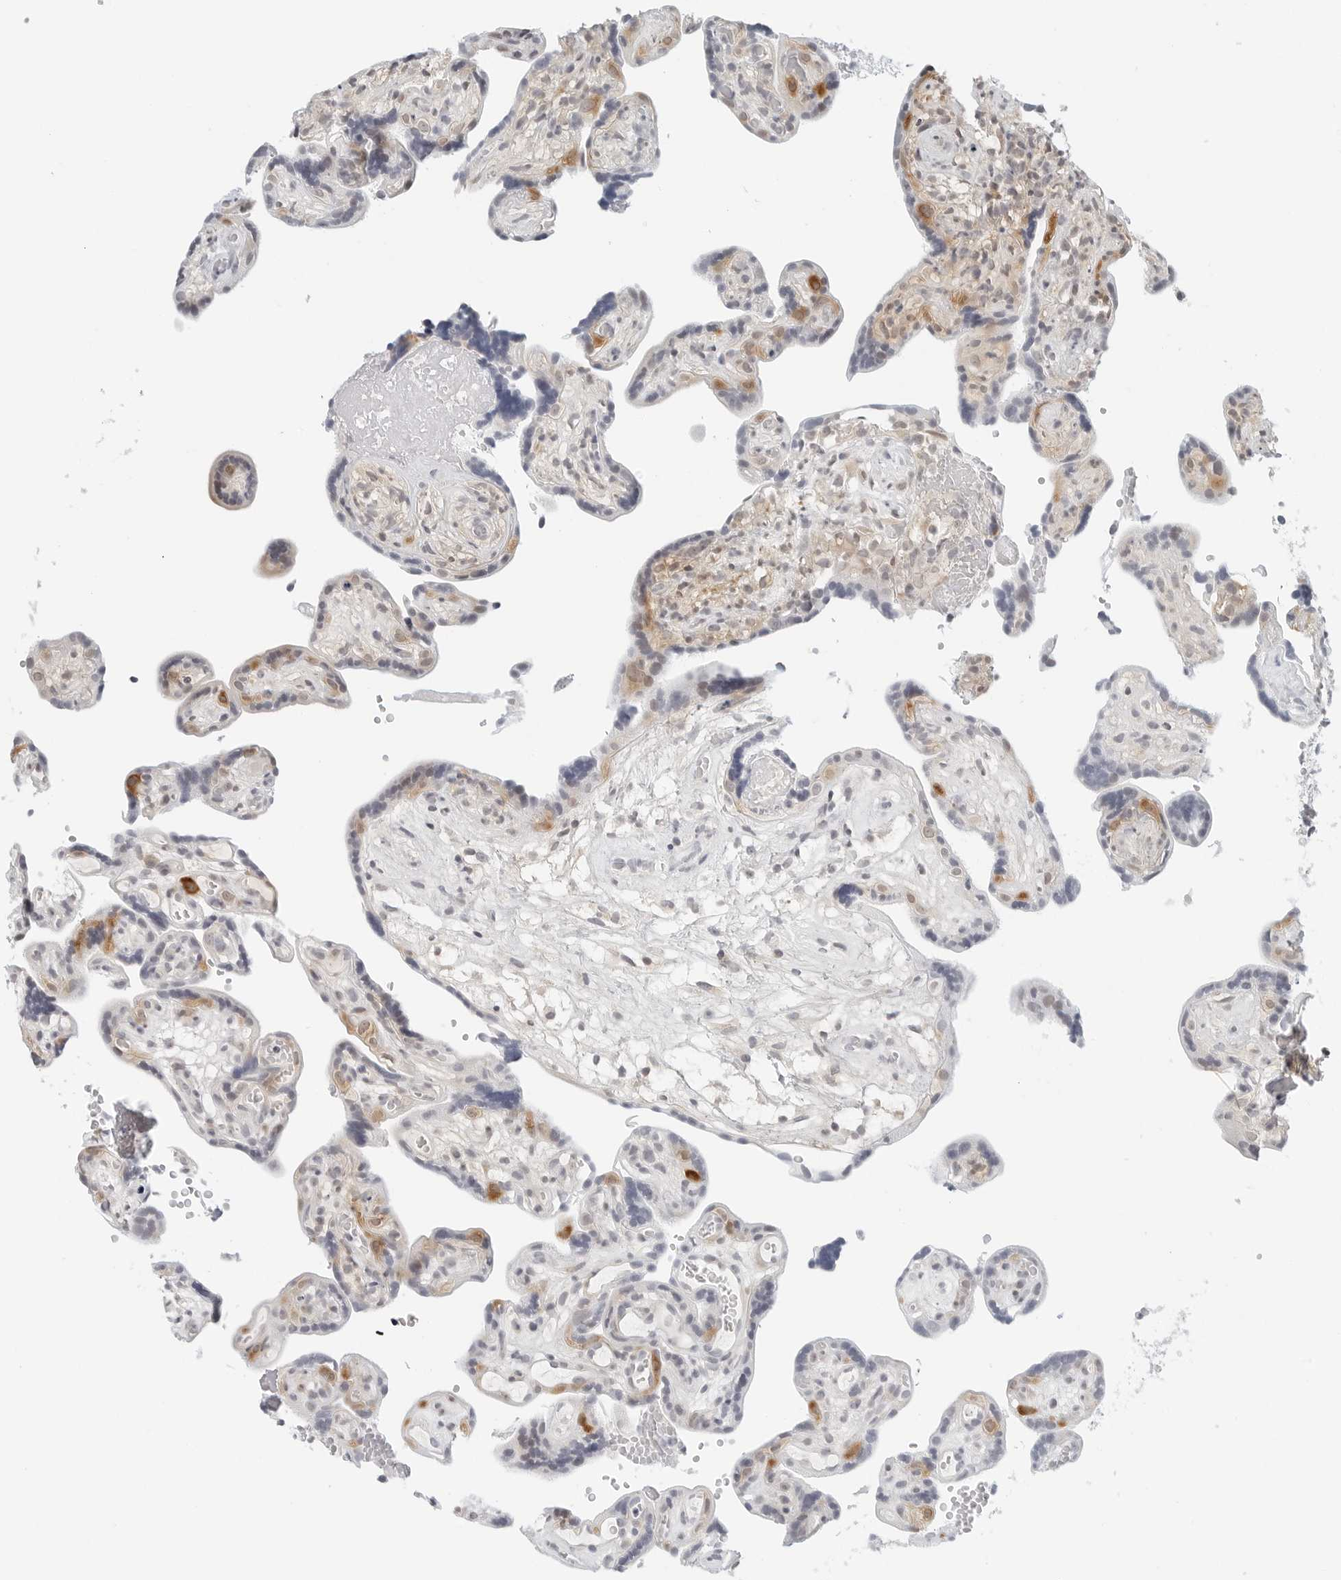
{"staining": {"intensity": "moderate", "quantity": ">75%", "location": "cytoplasmic/membranous"}, "tissue": "placenta", "cell_type": "Decidual cells", "image_type": "normal", "snomed": [{"axis": "morphology", "description": "Normal tissue, NOS"}, {"axis": "topography", "description": "Placenta"}], "caption": "This image exhibits immunohistochemistry staining of unremarkable placenta, with medium moderate cytoplasmic/membranous staining in about >75% of decidual cells.", "gene": "PARP10", "patient": {"sex": "female", "age": 30}}